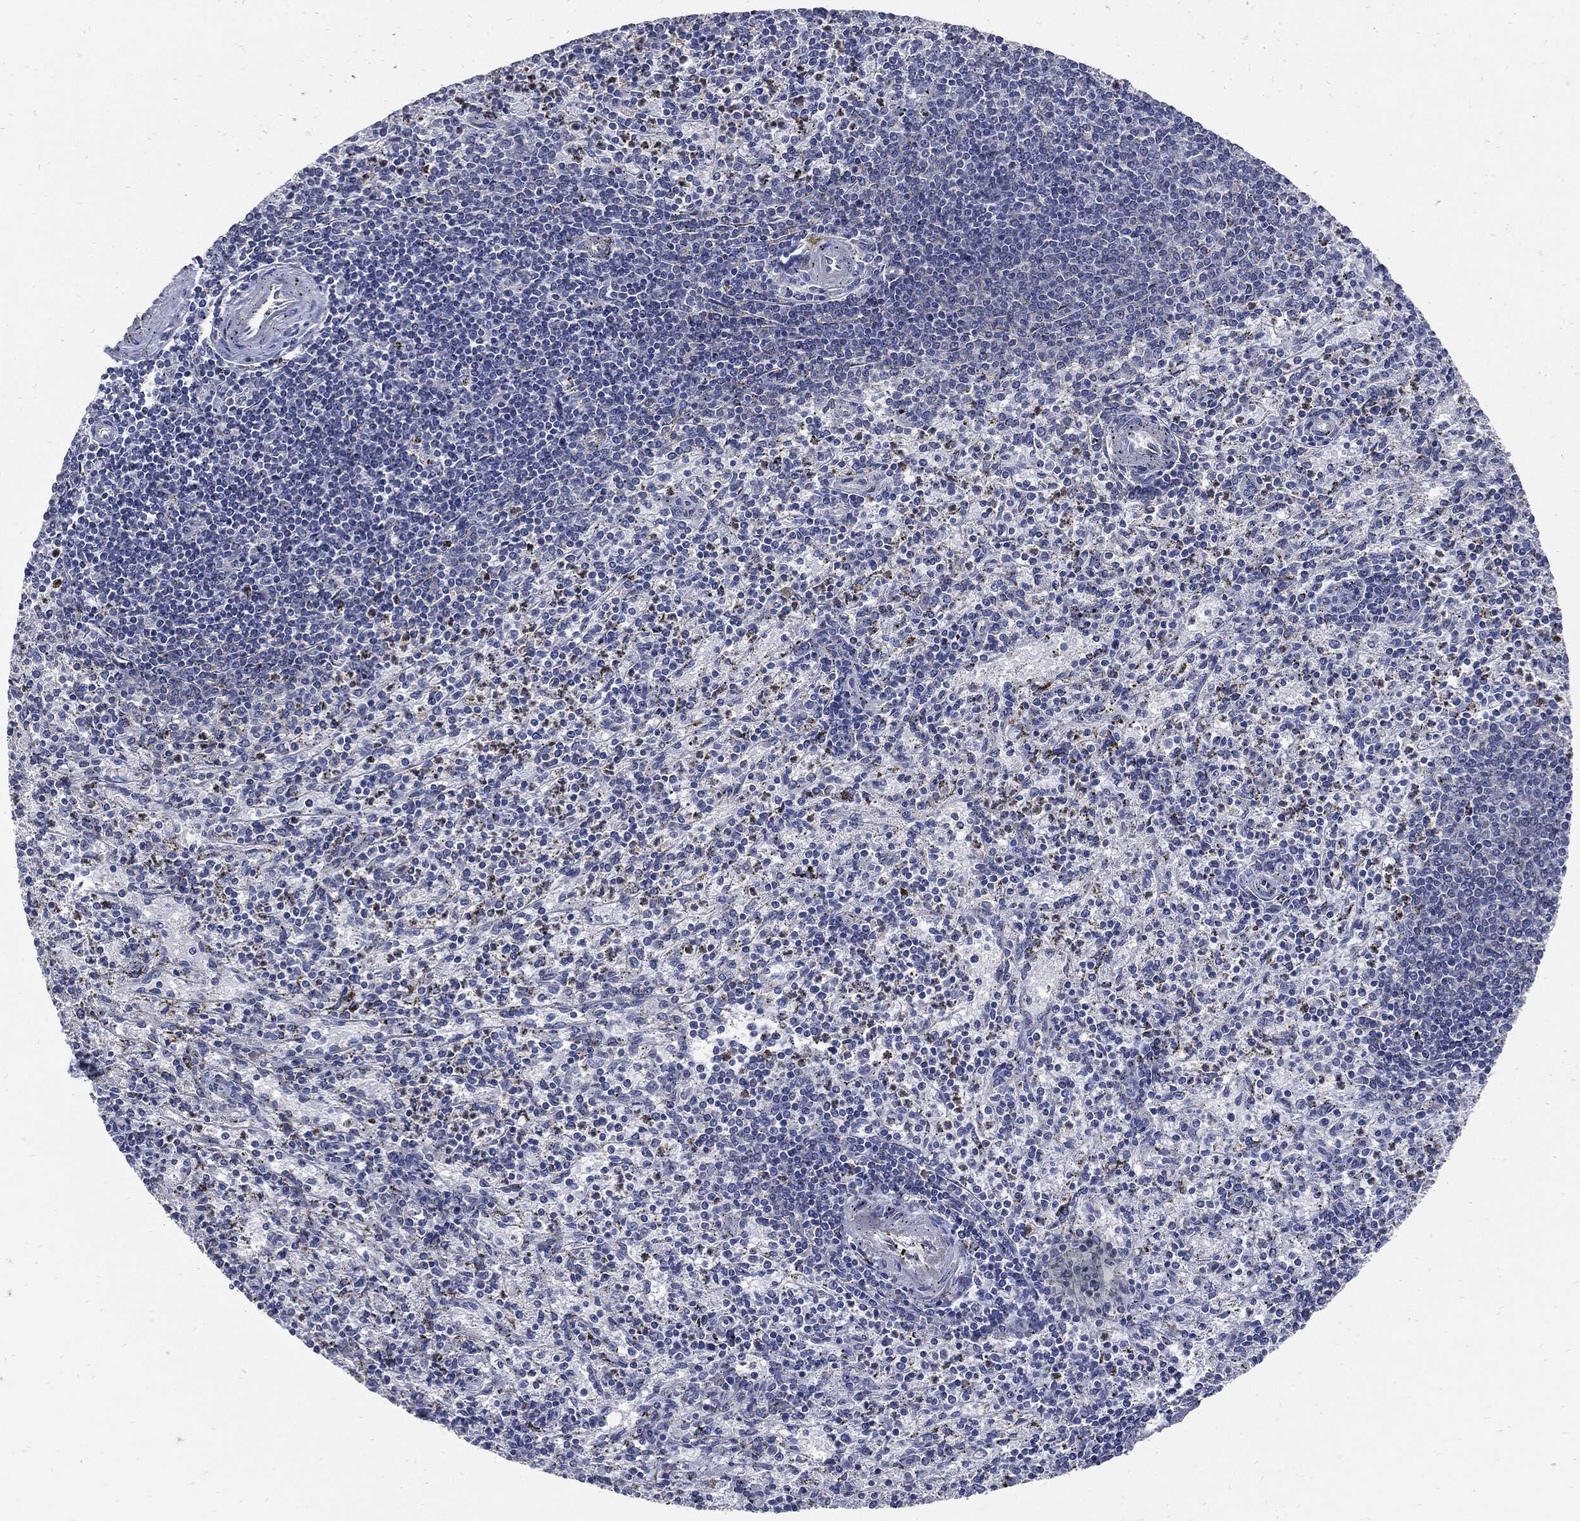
{"staining": {"intensity": "strong", "quantity": "<25%", "location": "nuclear"}, "tissue": "spleen", "cell_type": "Cells in red pulp", "image_type": "normal", "snomed": [{"axis": "morphology", "description": "Normal tissue, NOS"}, {"axis": "topography", "description": "Spleen"}], "caption": "A medium amount of strong nuclear staining is seen in about <25% of cells in red pulp in benign spleen. (IHC, brightfield microscopy, high magnification).", "gene": "NBN", "patient": {"sex": "female", "age": 37}}